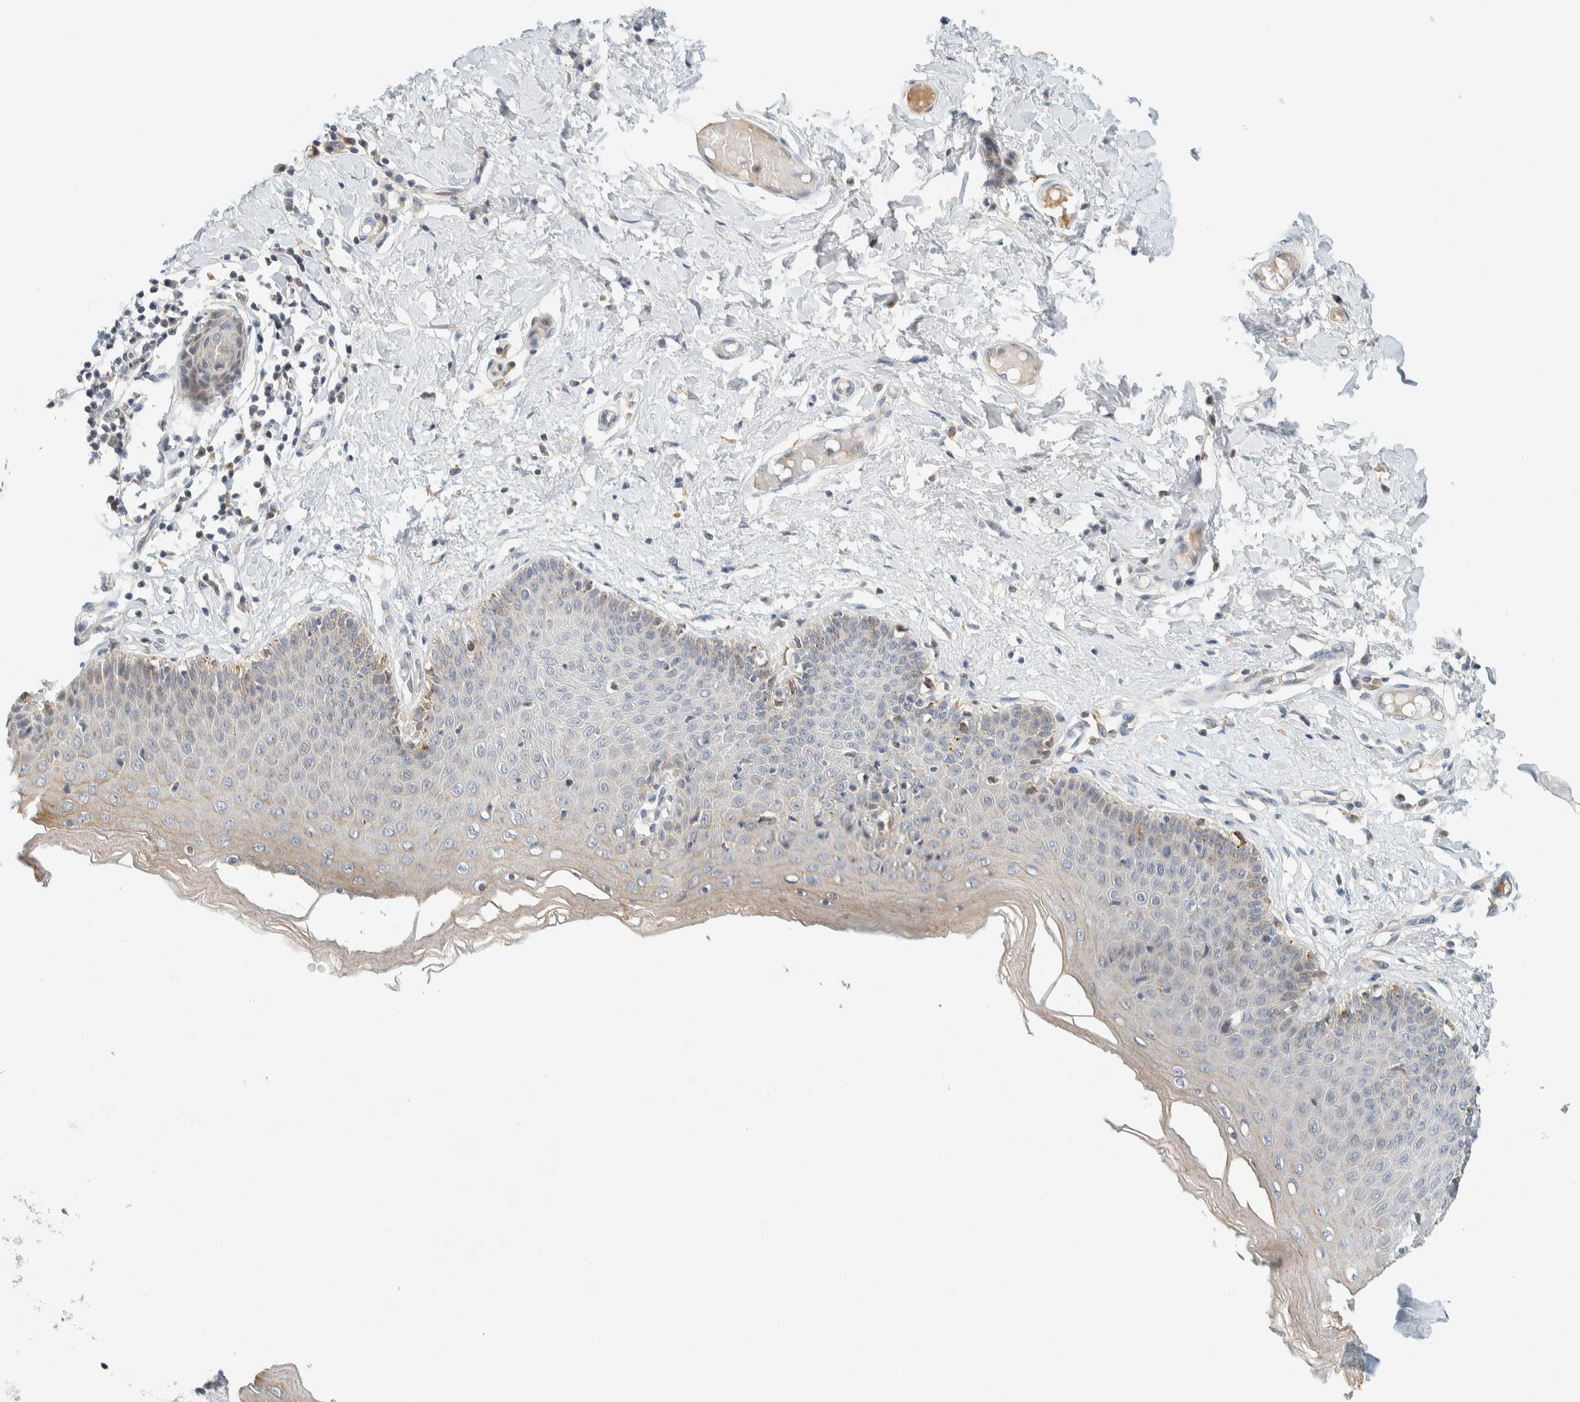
{"staining": {"intensity": "strong", "quantity": "<25%", "location": "cytoplasmic/membranous"}, "tissue": "skin", "cell_type": "Epidermal cells", "image_type": "normal", "snomed": [{"axis": "morphology", "description": "Normal tissue, NOS"}, {"axis": "topography", "description": "Vulva"}], "caption": "Immunohistochemistry (IHC) (DAB) staining of unremarkable human skin demonstrates strong cytoplasmic/membranous protein expression in about <25% of epidermal cells.", "gene": "SUMF2", "patient": {"sex": "female", "age": 66}}